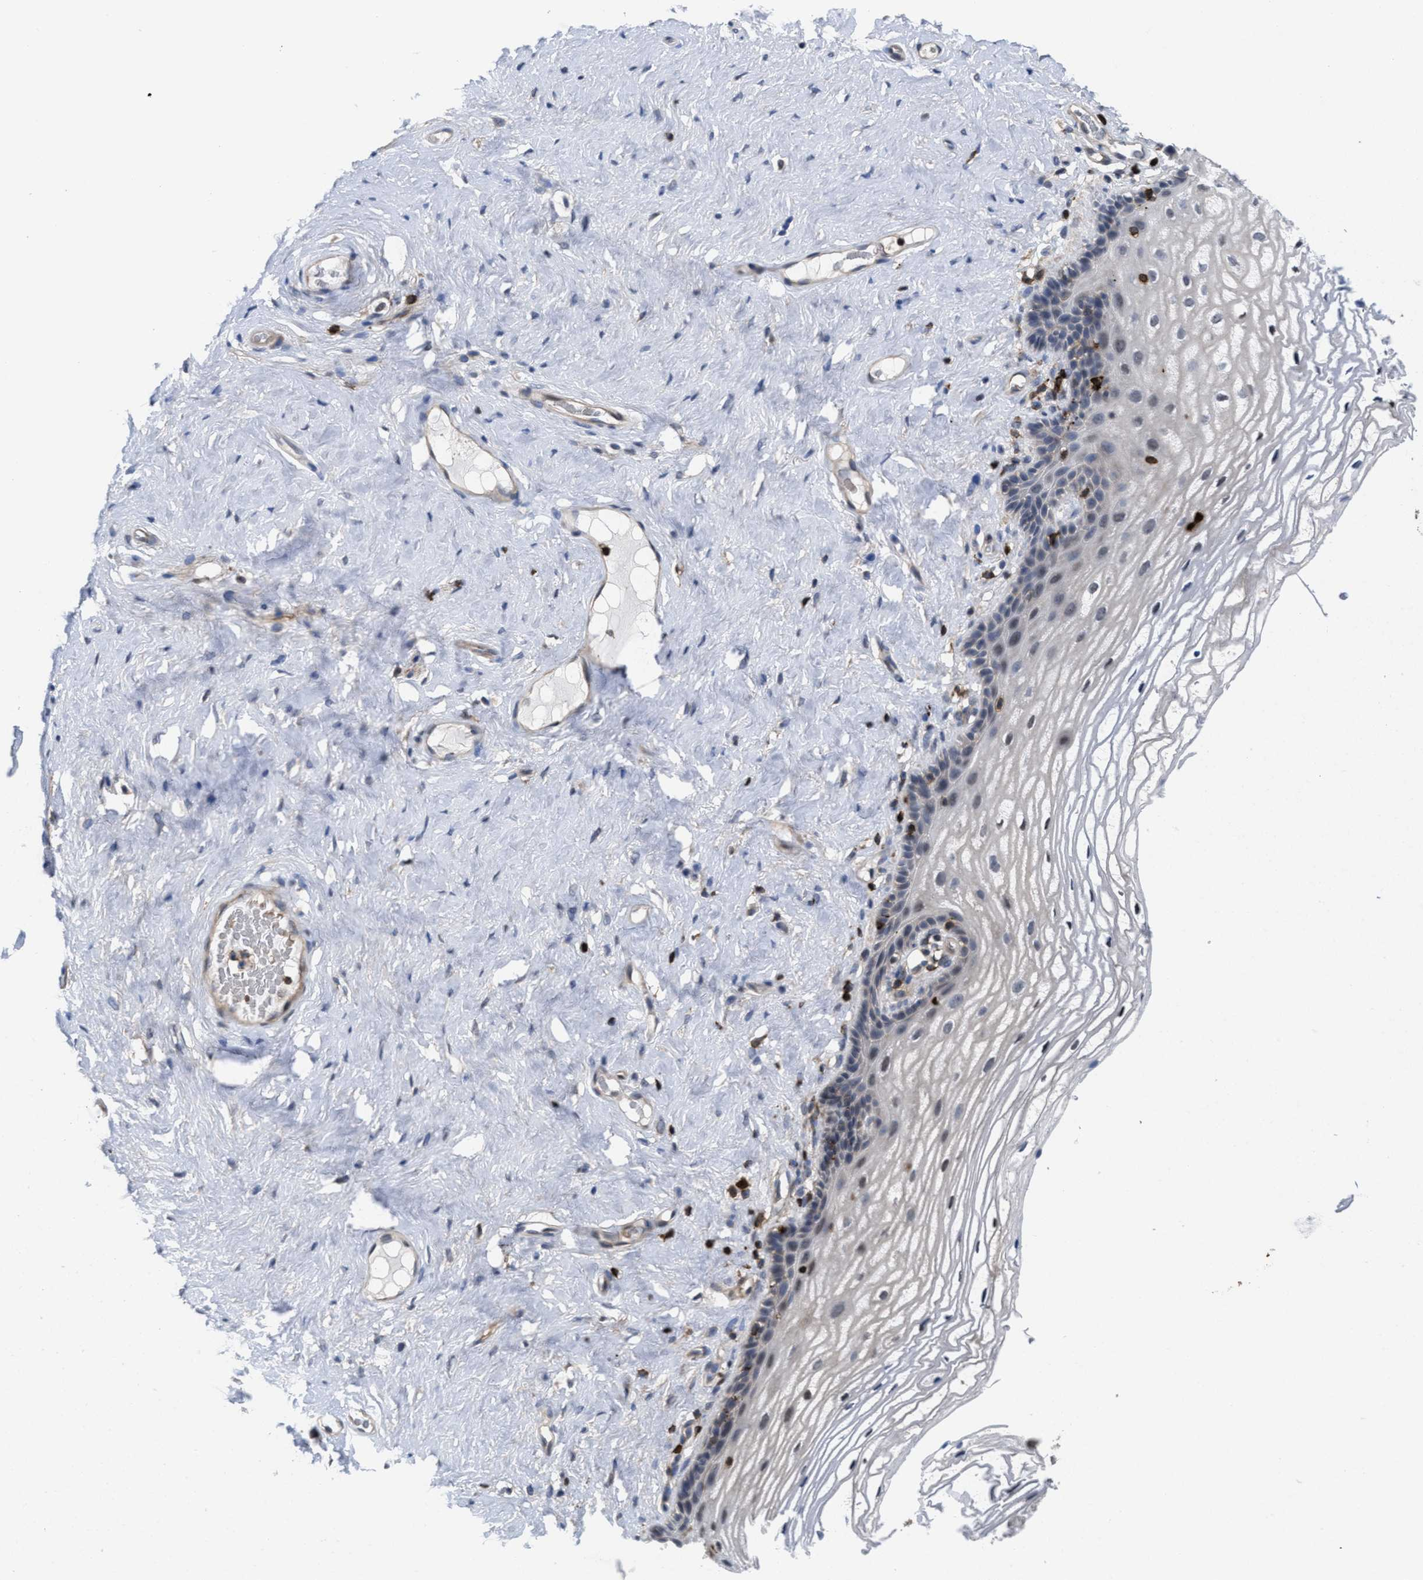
{"staining": {"intensity": "negative", "quantity": "none", "location": "none"}, "tissue": "vagina", "cell_type": "Squamous epithelial cells", "image_type": "normal", "snomed": [{"axis": "morphology", "description": "Normal tissue, NOS"}, {"axis": "morphology", "description": "Adenocarcinoma, NOS"}, {"axis": "topography", "description": "Rectum"}, {"axis": "topography", "description": "Vagina"}], "caption": "This is a image of IHC staining of normal vagina, which shows no positivity in squamous epithelial cells.", "gene": "PTPRE", "patient": {"sex": "female", "age": 71}}